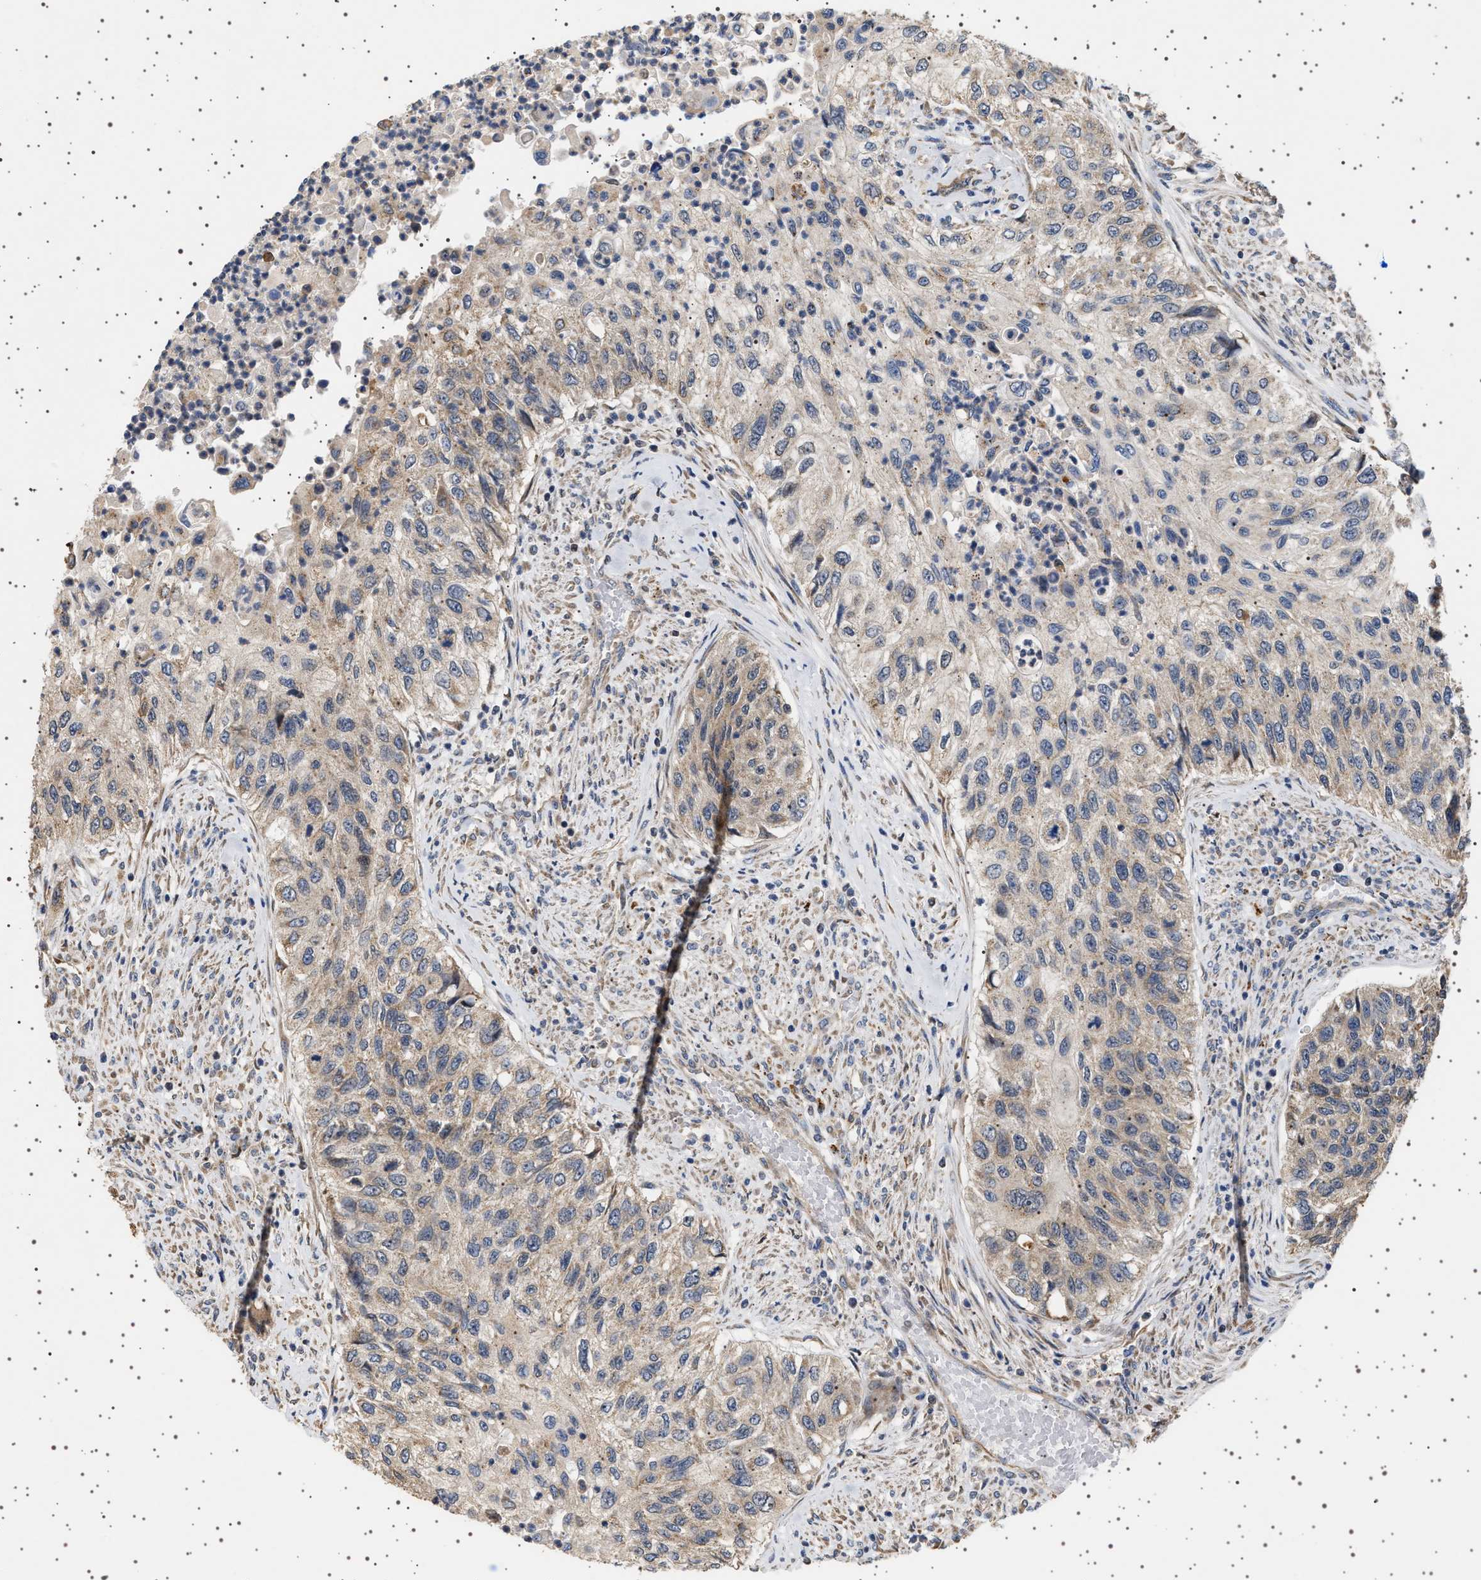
{"staining": {"intensity": "negative", "quantity": "none", "location": "none"}, "tissue": "urothelial cancer", "cell_type": "Tumor cells", "image_type": "cancer", "snomed": [{"axis": "morphology", "description": "Urothelial carcinoma, High grade"}, {"axis": "topography", "description": "Urinary bladder"}], "caption": "Tumor cells are negative for brown protein staining in urothelial carcinoma (high-grade). Brightfield microscopy of immunohistochemistry stained with DAB (3,3'-diaminobenzidine) (brown) and hematoxylin (blue), captured at high magnification.", "gene": "TRUB2", "patient": {"sex": "female", "age": 60}}